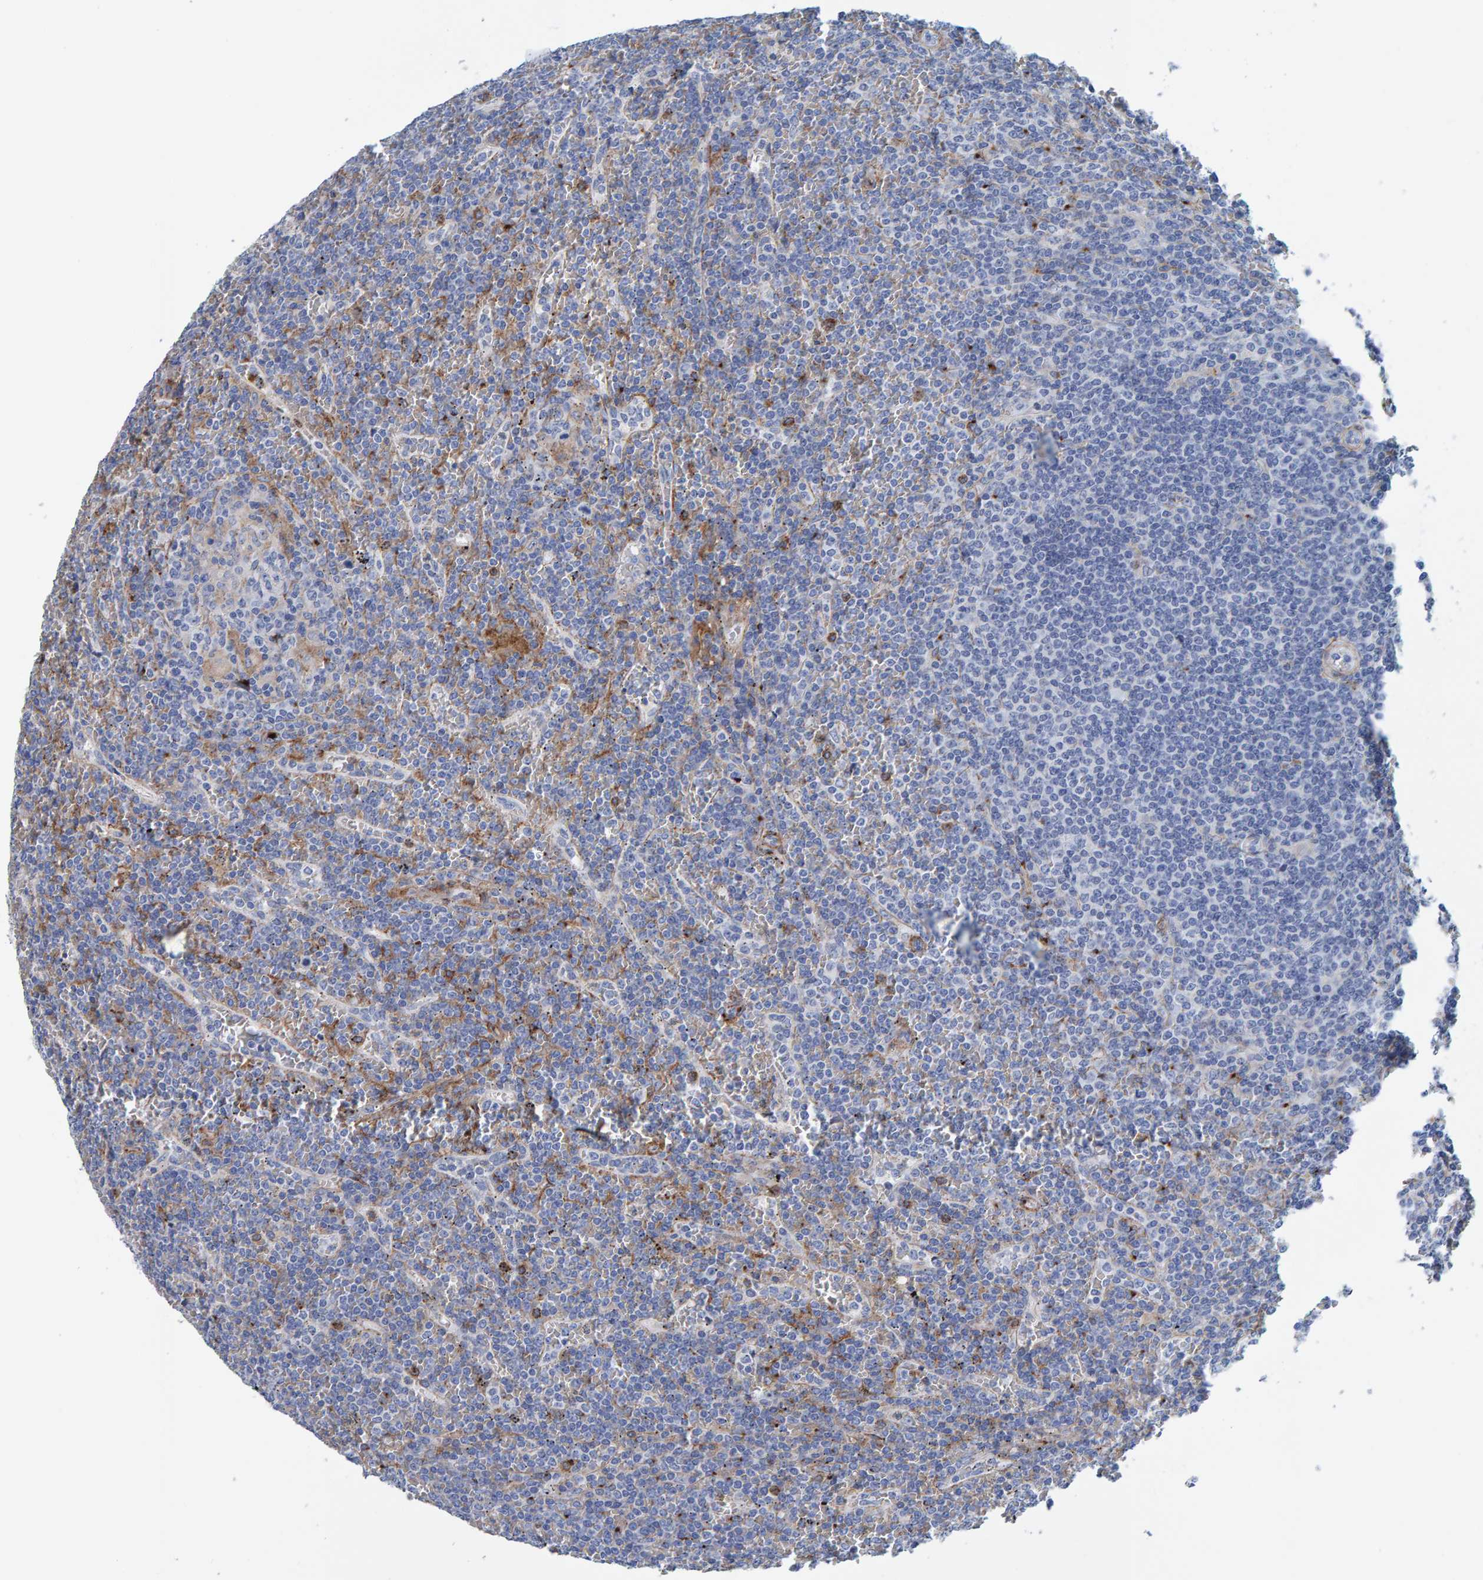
{"staining": {"intensity": "negative", "quantity": "none", "location": "none"}, "tissue": "lymphoma", "cell_type": "Tumor cells", "image_type": "cancer", "snomed": [{"axis": "morphology", "description": "Malignant lymphoma, non-Hodgkin's type, Low grade"}, {"axis": "topography", "description": "Spleen"}], "caption": "Immunohistochemistry image of neoplastic tissue: human low-grade malignant lymphoma, non-Hodgkin's type stained with DAB (3,3'-diaminobenzidine) shows no significant protein staining in tumor cells.", "gene": "LRP1", "patient": {"sex": "female", "age": 19}}